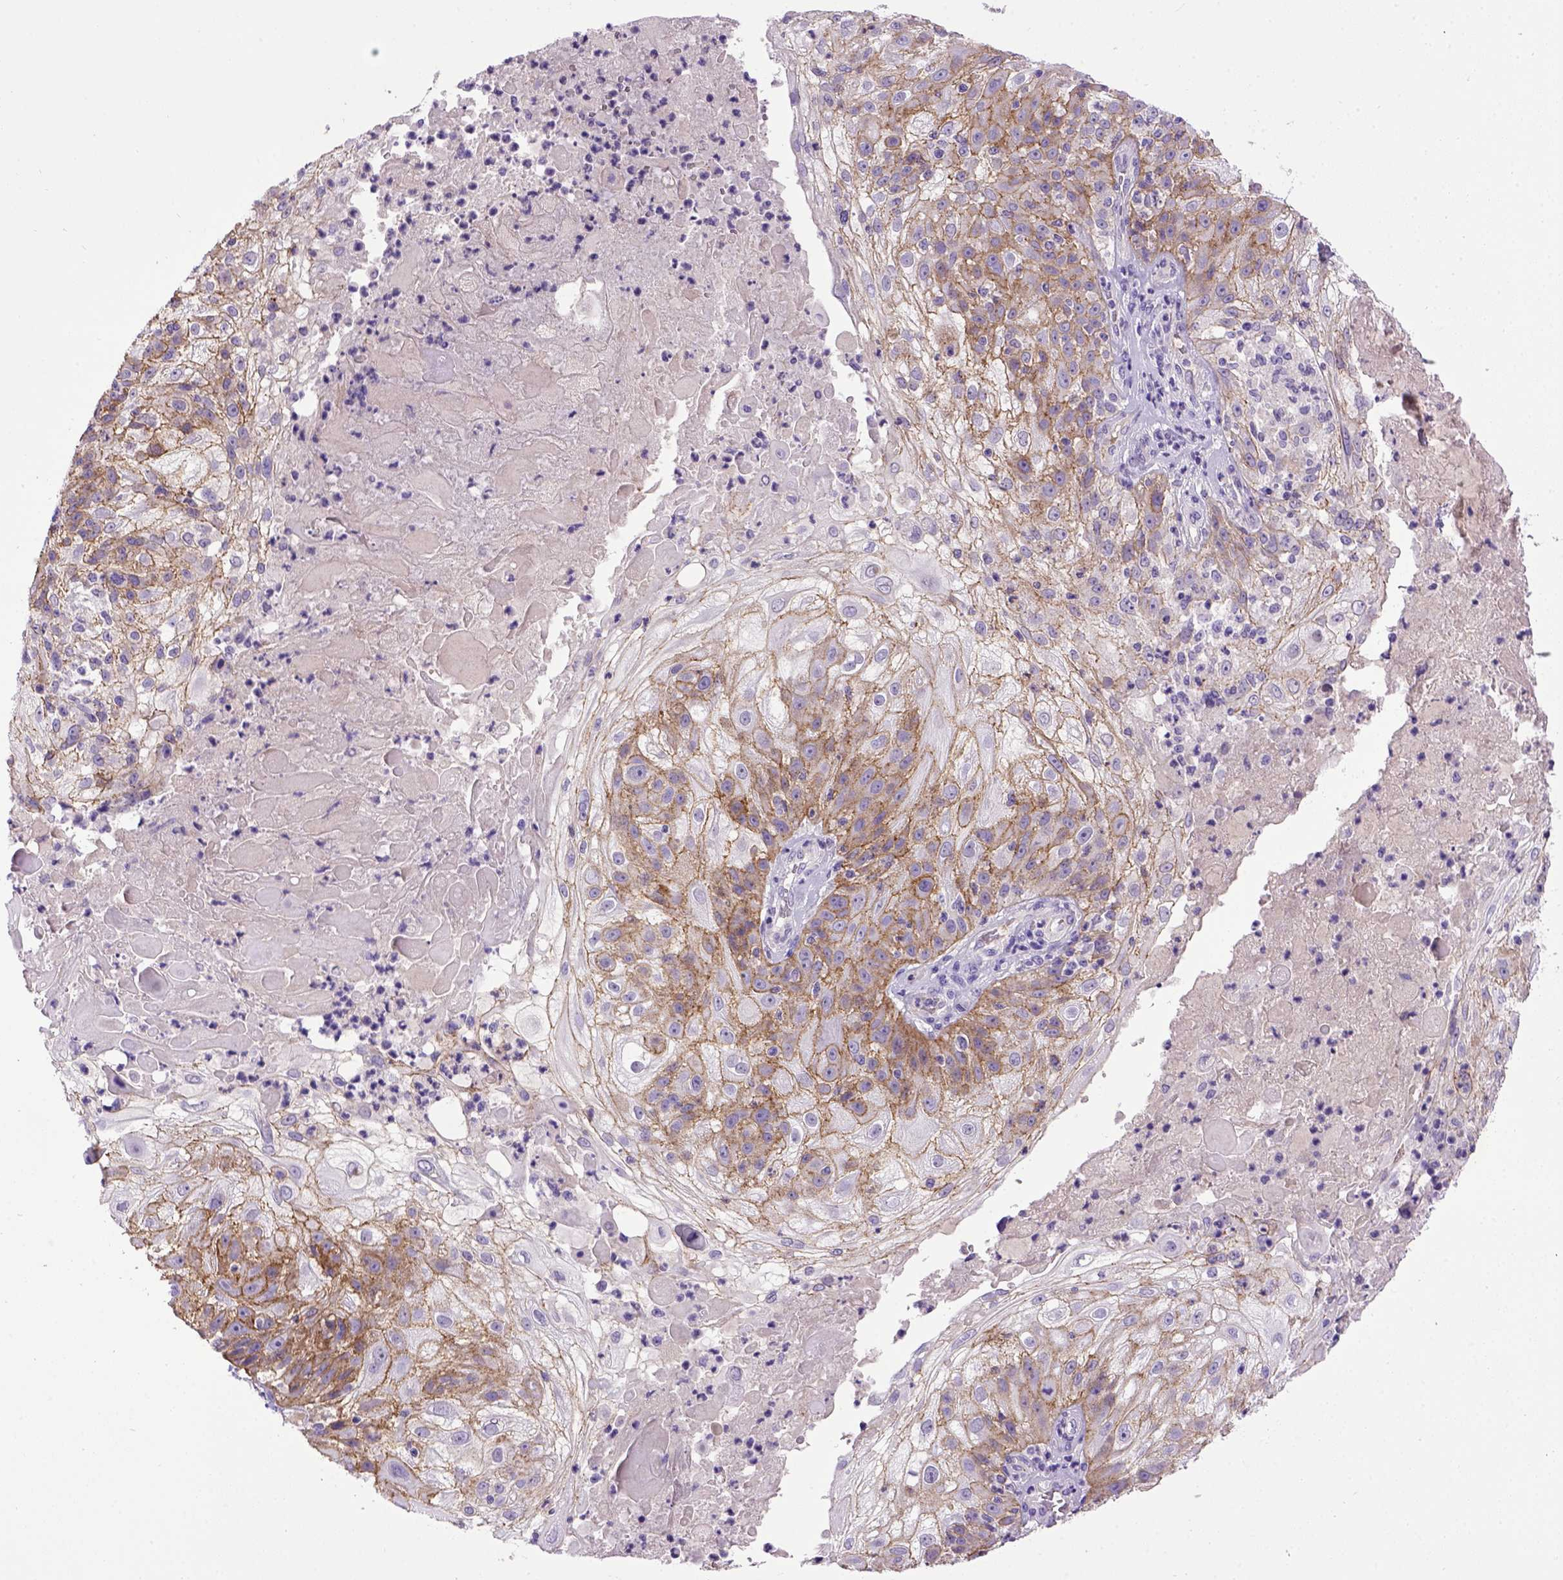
{"staining": {"intensity": "moderate", "quantity": "25%-75%", "location": "cytoplasmic/membranous"}, "tissue": "skin cancer", "cell_type": "Tumor cells", "image_type": "cancer", "snomed": [{"axis": "morphology", "description": "Normal tissue, NOS"}, {"axis": "morphology", "description": "Squamous cell carcinoma, NOS"}, {"axis": "topography", "description": "Skin"}], "caption": "IHC staining of skin cancer, which exhibits medium levels of moderate cytoplasmic/membranous expression in about 25%-75% of tumor cells indicating moderate cytoplasmic/membranous protein positivity. The staining was performed using DAB (3,3'-diaminobenzidine) (brown) for protein detection and nuclei were counterstained in hematoxylin (blue).", "gene": "CDH1", "patient": {"sex": "female", "age": 83}}